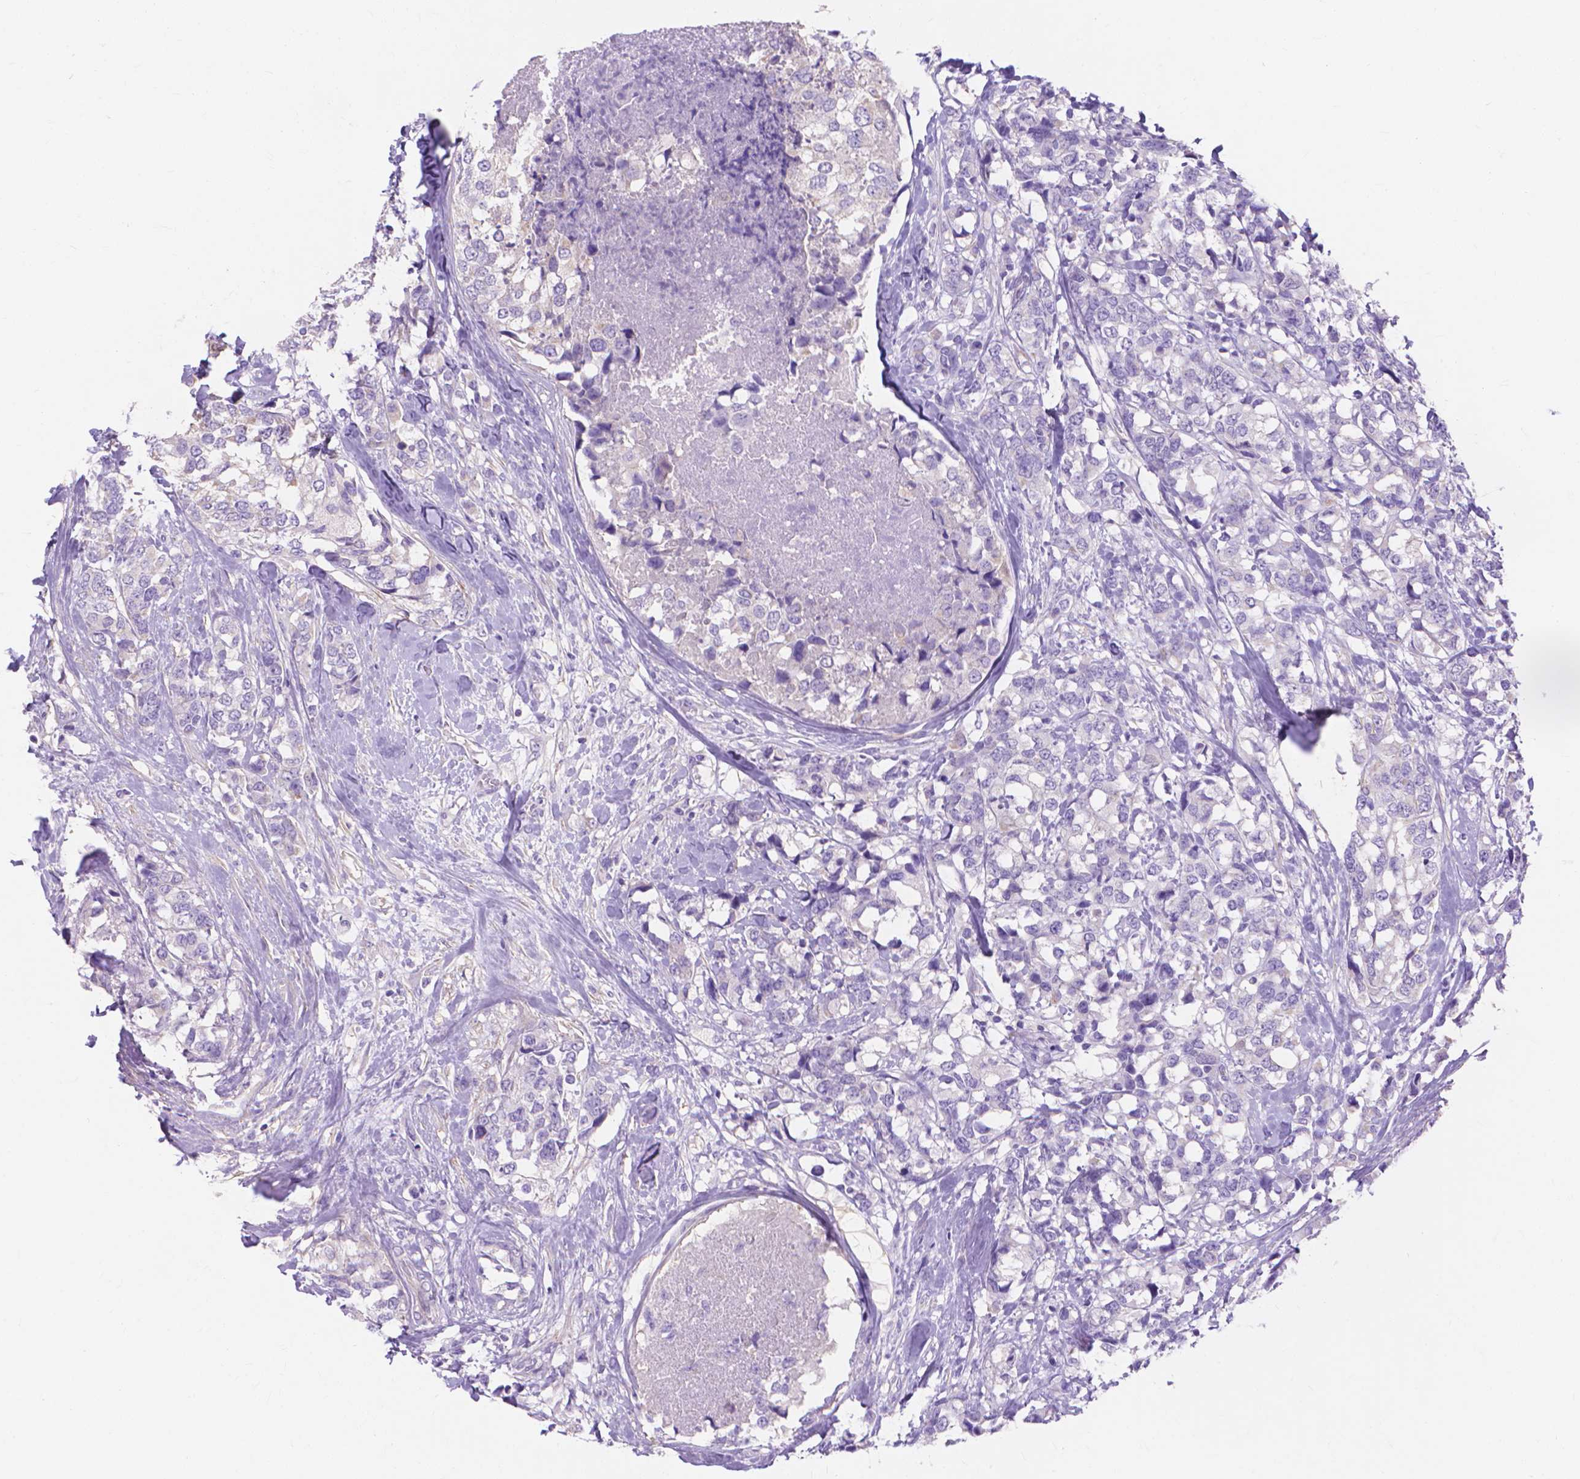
{"staining": {"intensity": "negative", "quantity": "none", "location": "none"}, "tissue": "breast cancer", "cell_type": "Tumor cells", "image_type": "cancer", "snomed": [{"axis": "morphology", "description": "Lobular carcinoma"}, {"axis": "topography", "description": "Breast"}], "caption": "A high-resolution image shows immunohistochemistry (IHC) staining of breast cancer (lobular carcinoma), which reveals no significant expression in tumor cells. (Stains: DAB (3,3'-diaminobenzidine) immunohistochemistry (IHC) with hematoxylin counter stain, Microscopy: brightfield microscopy at high magnification).", "gene": "MBLAC1", "patient": {"sex": "female", "age": 59}}